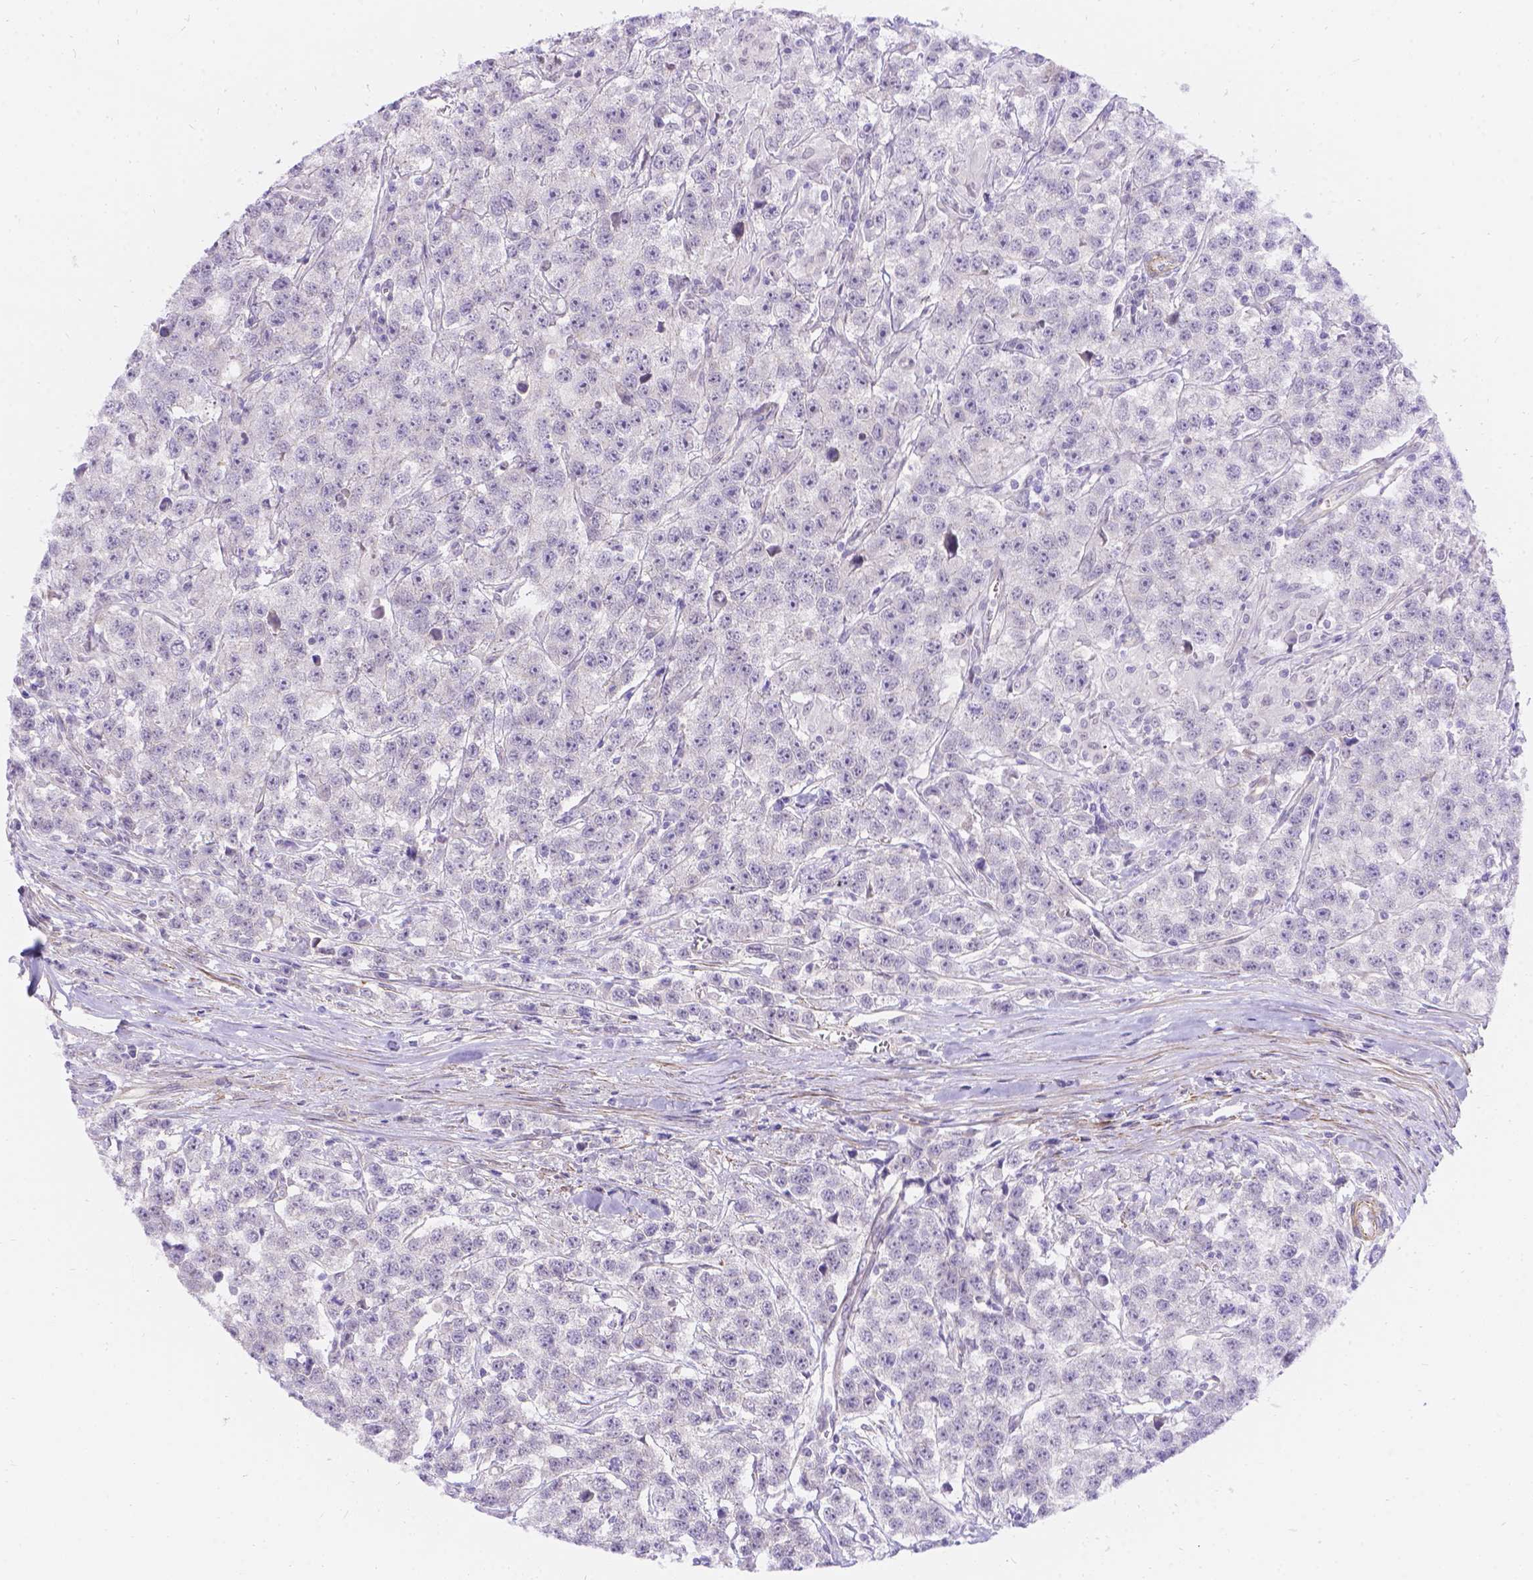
{"staining": {"intensity": "negative", "quantity": "none", "location": "none"}, "tissue": "testis cancer", "cell_type": "Tumor cells", "image_type": "cancer", "snomed": [{"axis": "morphology", "description": "Seminoma, NOS"}, {"axis": "topography", "description": "Testis"}], "caption": "There is no significant positivity in tumor cells of seminoma (testis).", "gene": "PALS1", "patient": {"sex": "male", "age": 59}}